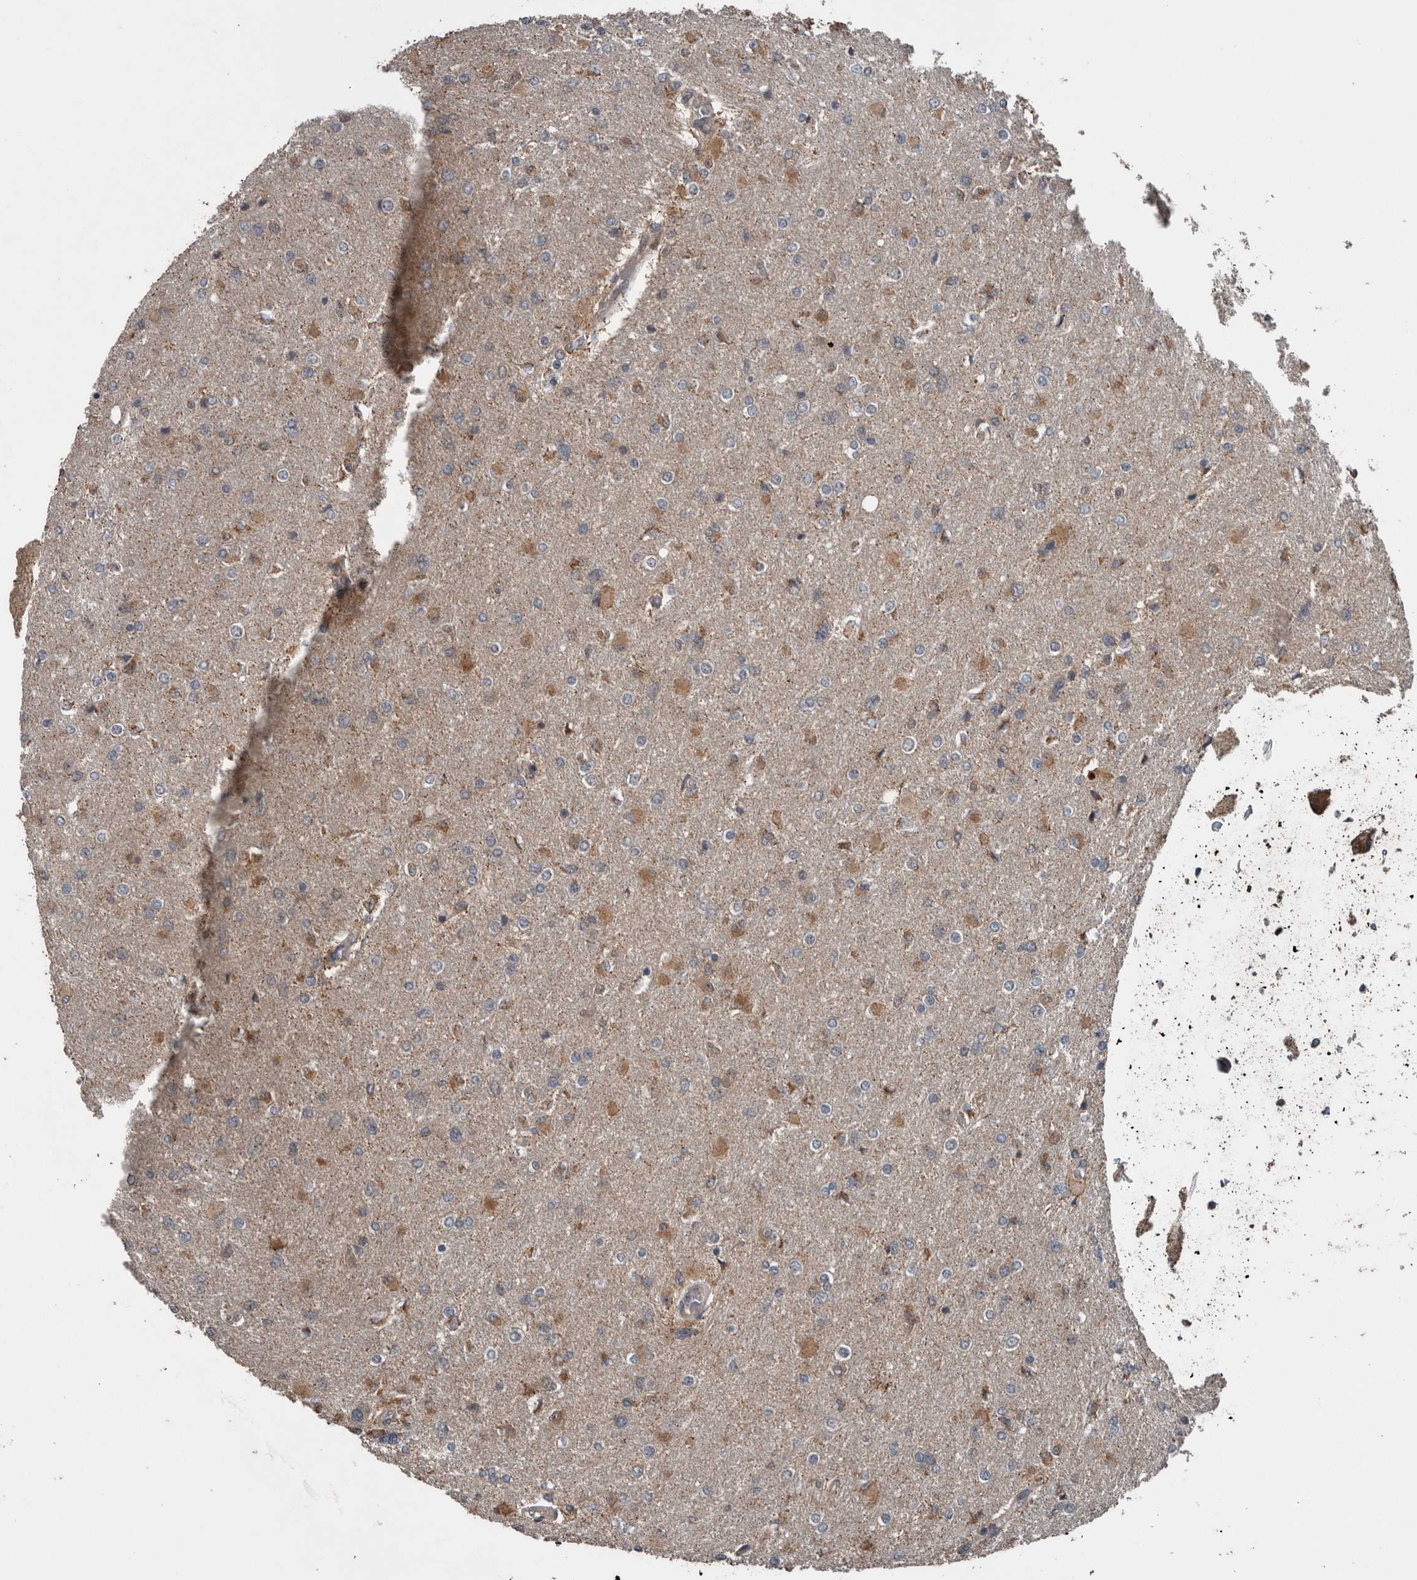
{"staining": {"intensity": "moderate", "quantity": "<25%", "location": "cytoplasmic/membranous"}, "tissue": "glioma", "cell_type": "Tumor cells", "image_type": "cancer", "snomed": [{"axis": "morphology", "description": "Glioma, malignant, High grade"}, {"axis": "topography", "description": "Cerebral cortex"}], "caption": "Glioma was stained to show a protein in brown. There is low levels of moderate cytoplasmic/membranous expression in about <25% of tumor cells.", "gene": "RIOK3", "patient": {"sex": "female", "age": 36}}